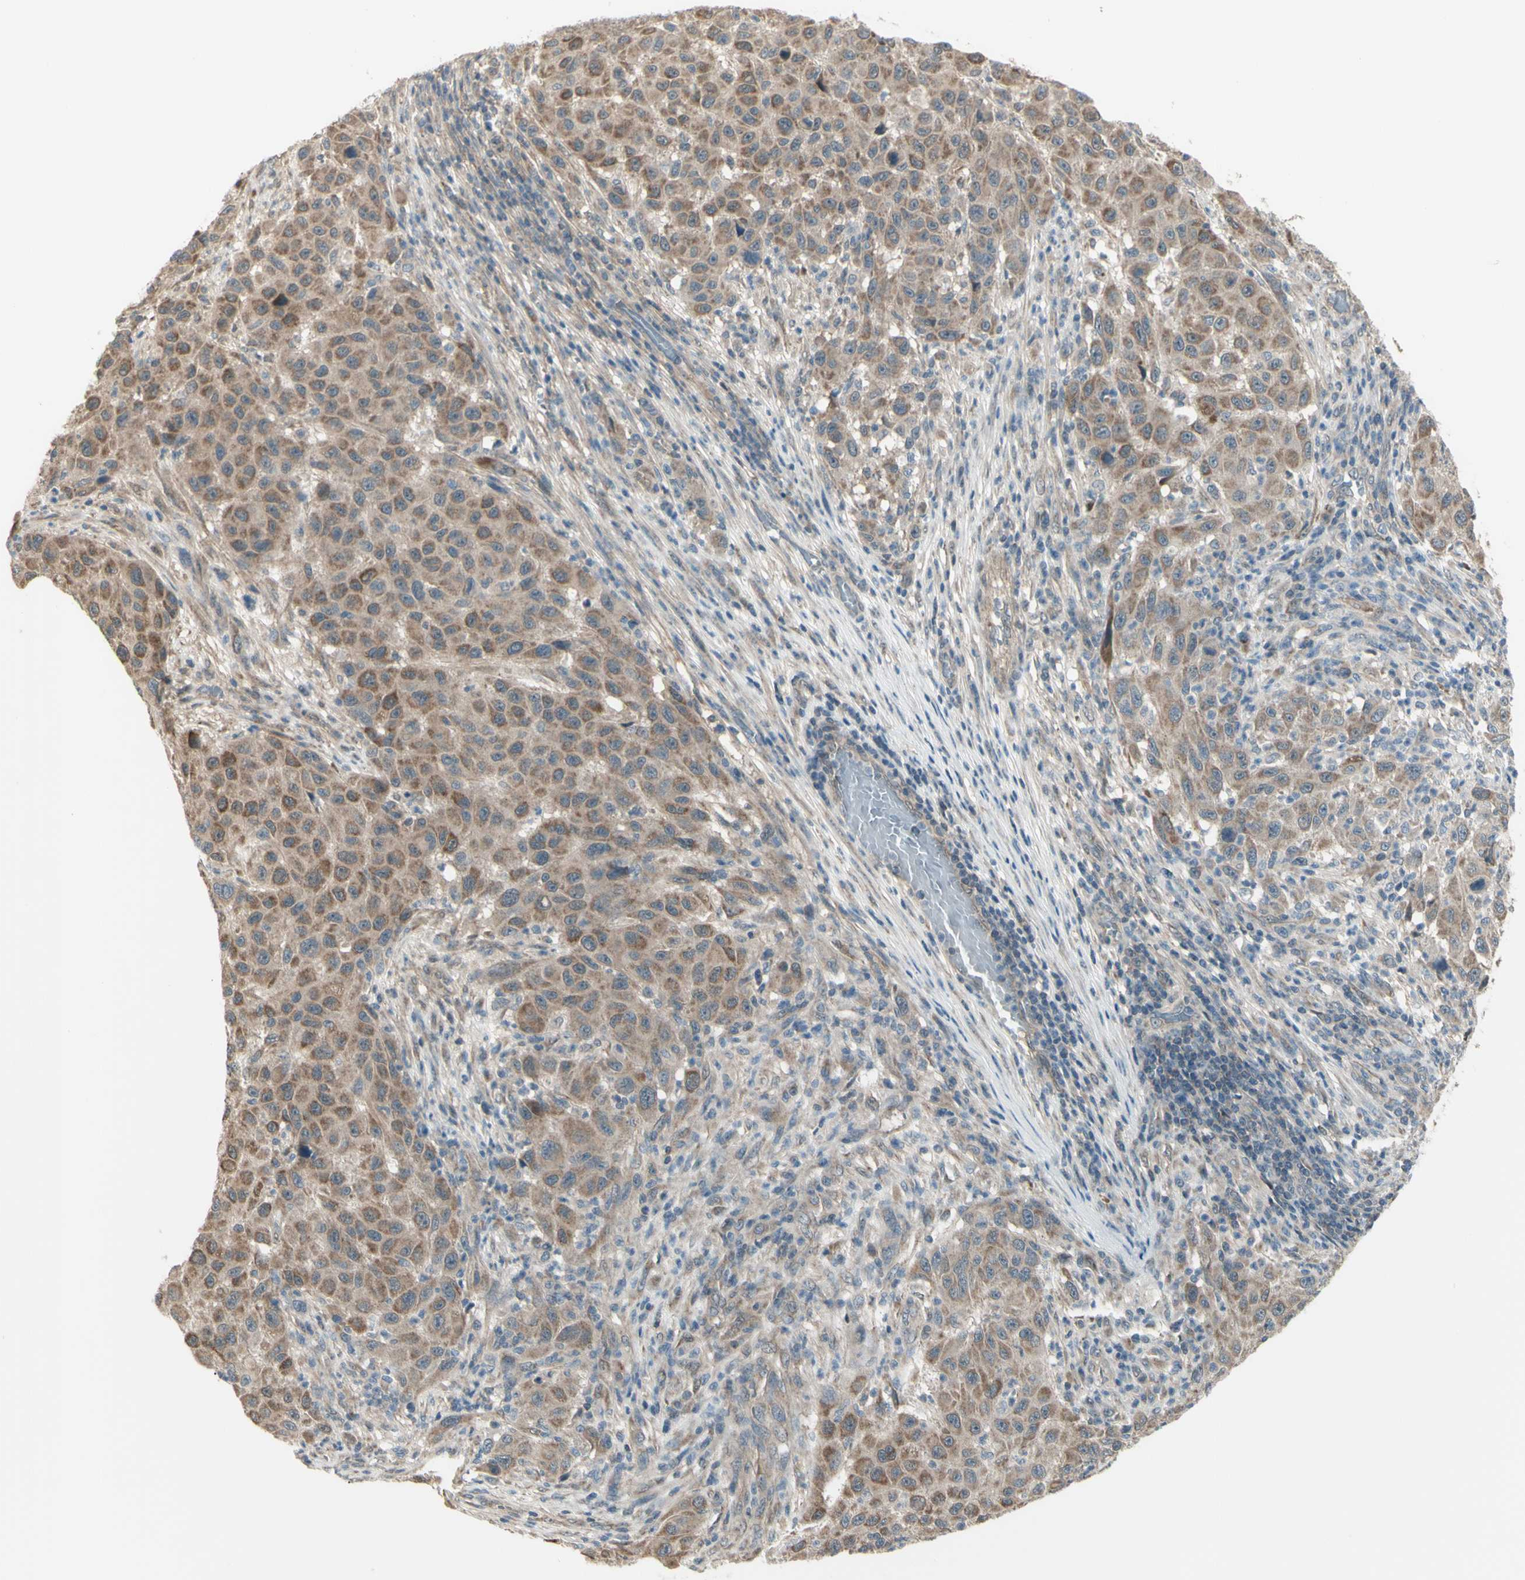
{"staining": {"intensity": "moderate", "quantity": ">75%", "location": "cytoplasmic/membranous"}, "tissue": "melanoma", "cell_type": "Tumor cells", "image_type": "cancer", "snomed": [{"axis": "morphology", "description": "Malignant melanoma, Metastatic site"}, {"axis": "topography", "description": "Lymph node"}], "caption": "Brown immunohistochemical staining in malignant melanoma (metastatic site) demonstrates moderate cytoplasmic/membranous expression in about >75% of tumor cells.", "gene": "NAXD", "patient": {"sex": "male", "age": 61}}